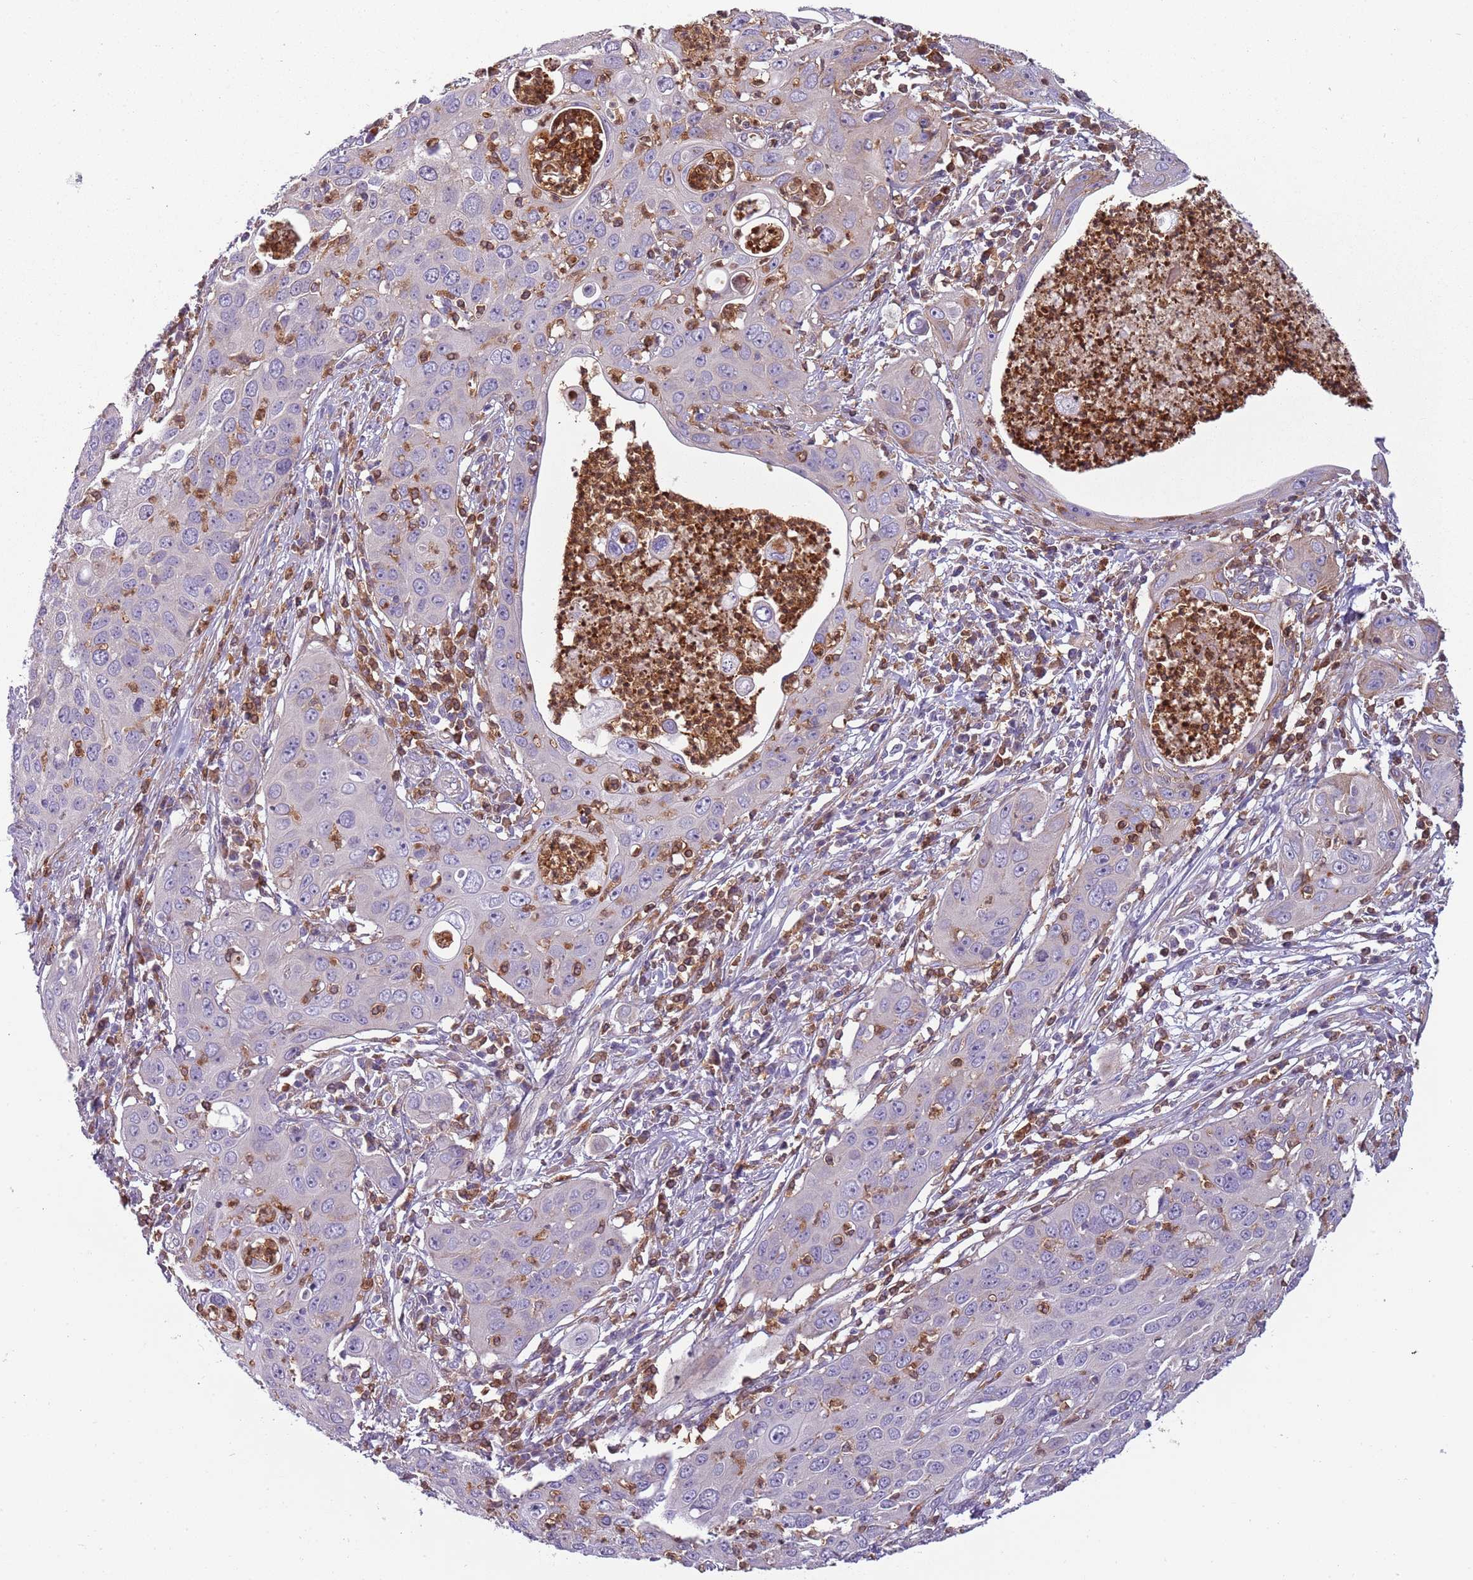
{"staining": {"intensity": "negative", "quantity": "none", "location": "none"}, "tissue": "cervical cancer", "cell_type": "Tumor cells", "image_type": "cancer", "snomed": [{"axis": "morphology", "description": "Squamous cell carcinoma, NOS"}, {"axis": "topography", "description": "Cervix"}], "caption": "The photomicrograph shows no staining of tumor cells in cervical squamous cell carcinoma.", "gene": "NADK", "patient": {"sex": "female", "age": 36}}